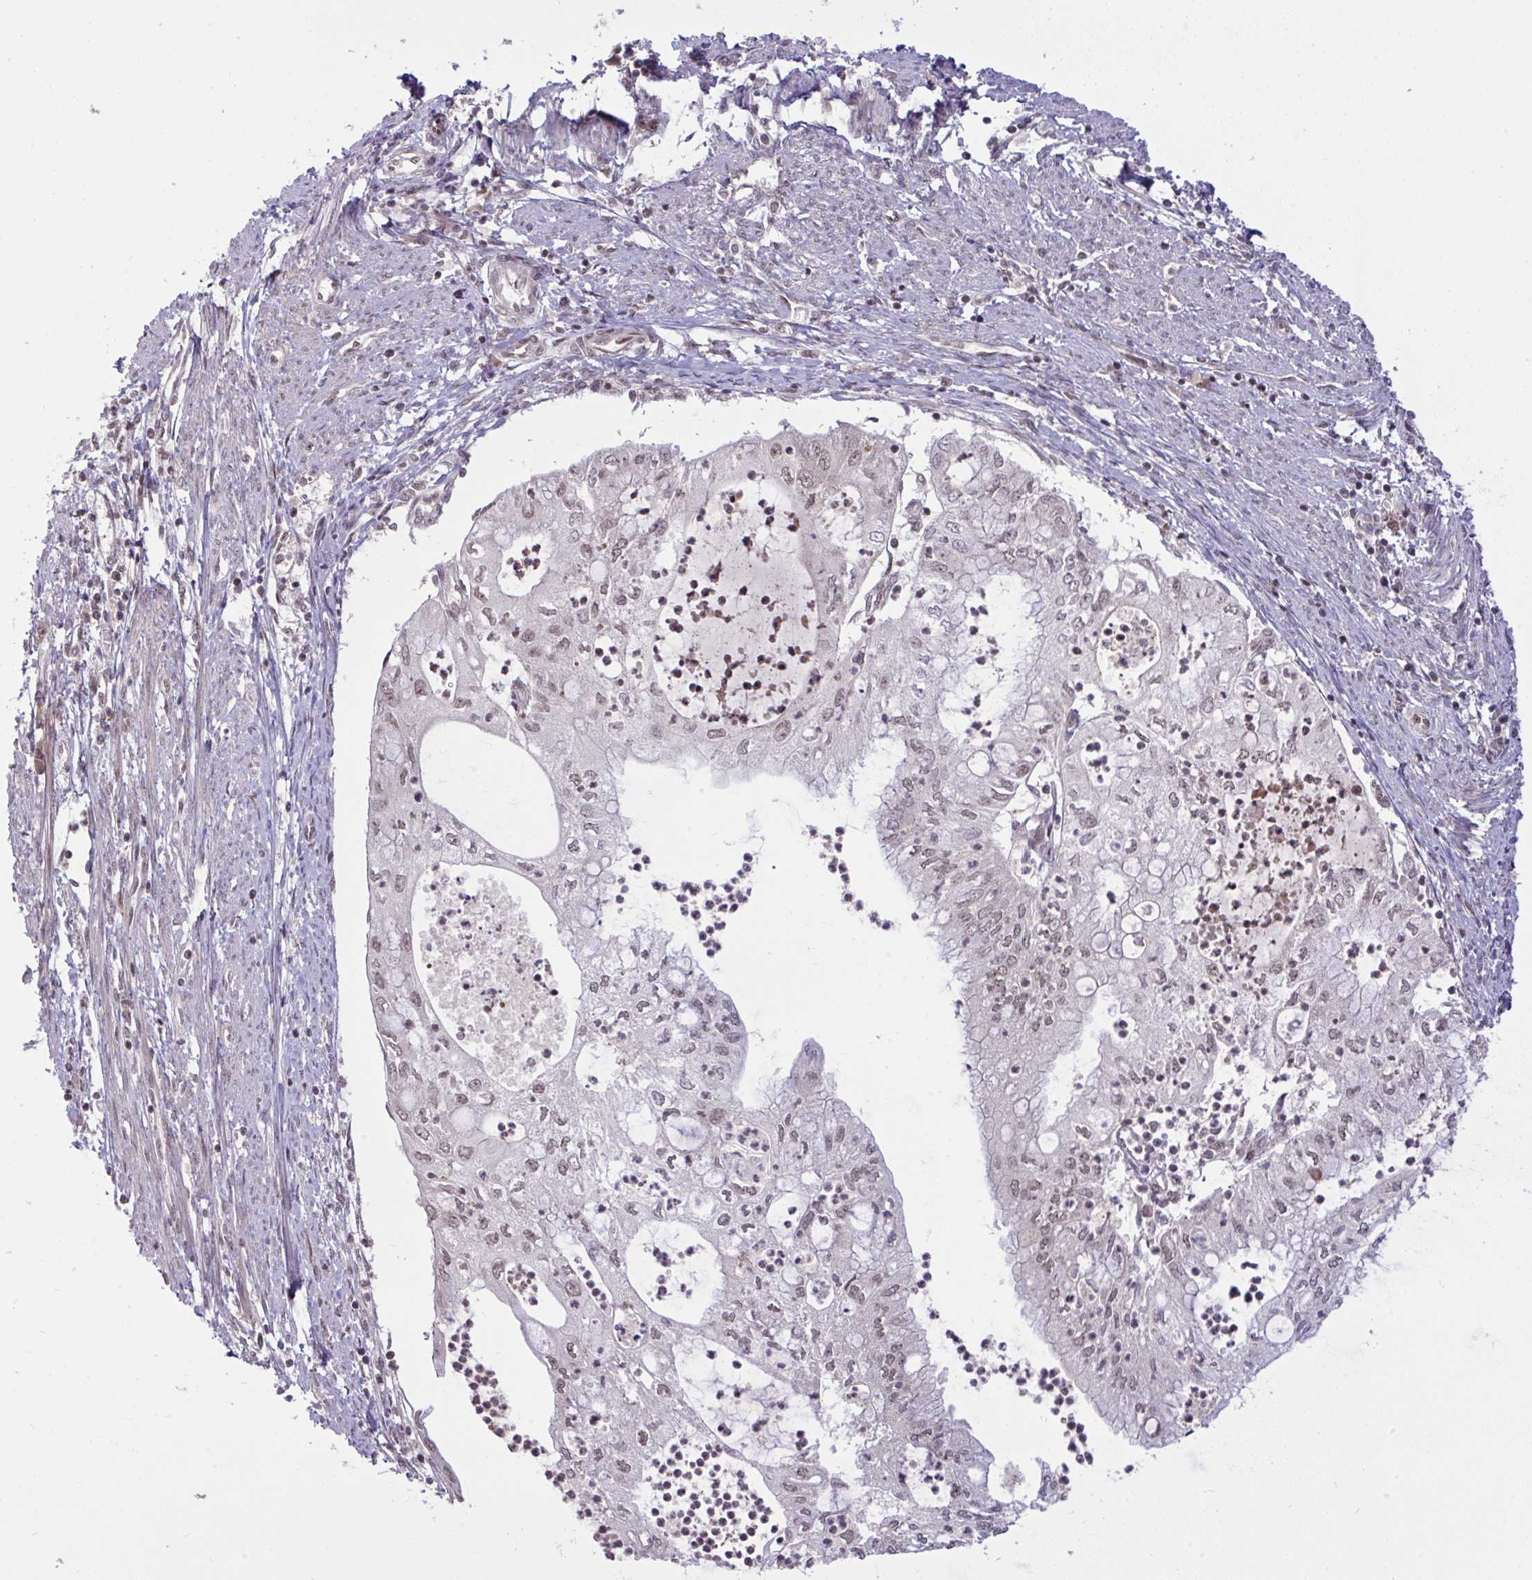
{"staining": {"intensity": "weak", "quantity": ">75%", "location": "nuclear"}, "tissue": "endometrial cancer", "cell_type": "Tumor cells", "image_type": "cancer", "snomed": [{"axis": "morphology", "description": "Adenocarcinoma, NOS"}, {"axis": "topography", "description": "Endometrium"}], "caption": "There is low levels of weak nuclear positivity in tumor cells of endometrial cancer, as demonstrated by immunohistochemical staining (brown color).", "gene": "KLF2", "patient": {"sex": "female", "age": 75}}